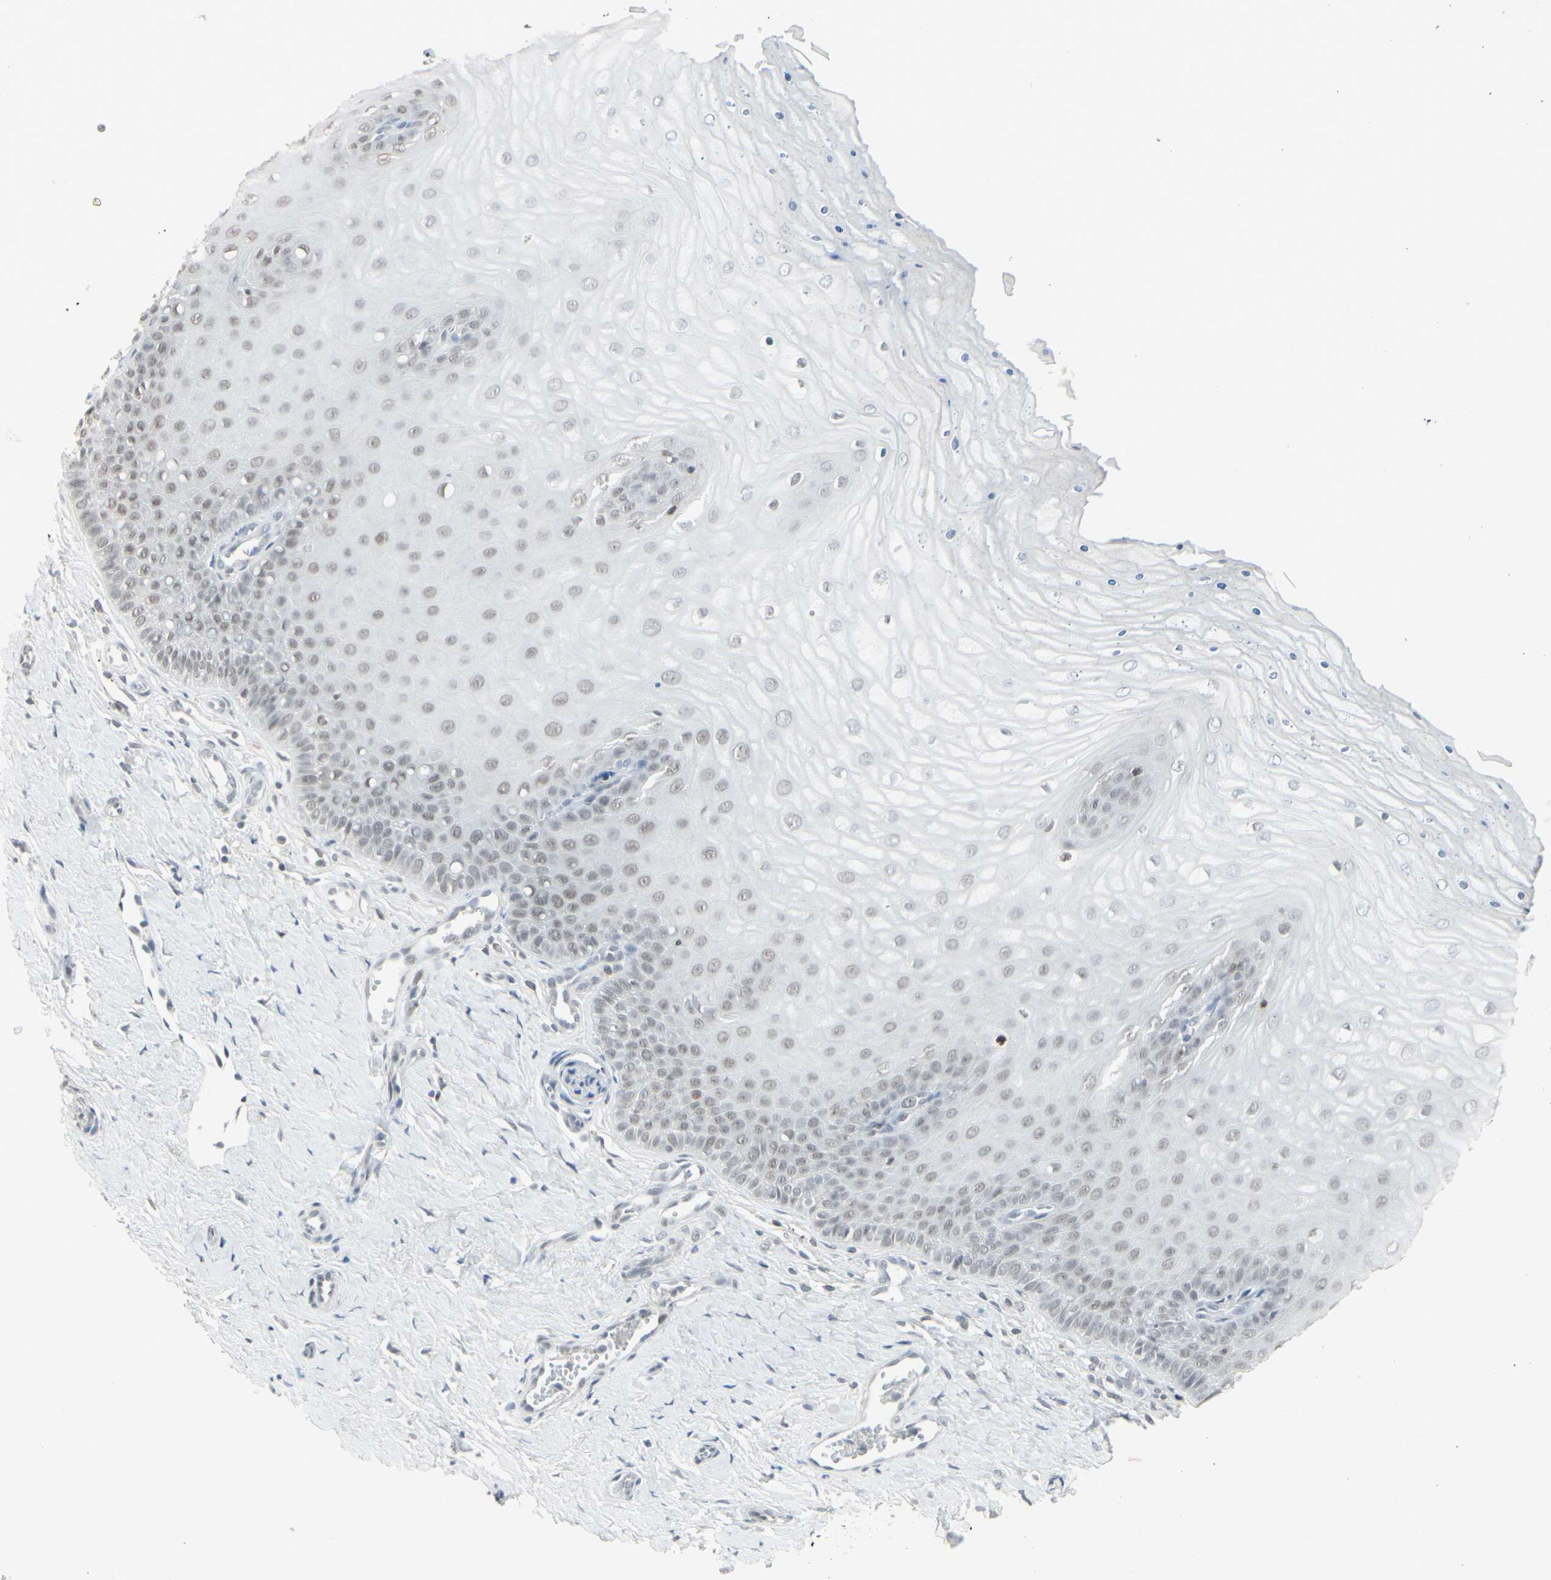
{"staining": {"intensity": "negative", "quantity": "none", "location": "none"}, "tissue": "cervix", "cell_type": "Glandular cells", "image_type": "normal", "snomed": [{"axis": "morphology", "description": "Normal tissue, NOS"}, {"axis": "topography", "description": "Cervix"}], "caption": "IHC of unremarkable human cervix shows no staining in glandular cells. (DAB (3,3'-diaminobenzidine) immunohistochemistry (IHC), high magnification).", "gene": "SAMSN1", "patient": {"sex": "female", "age": 55}}